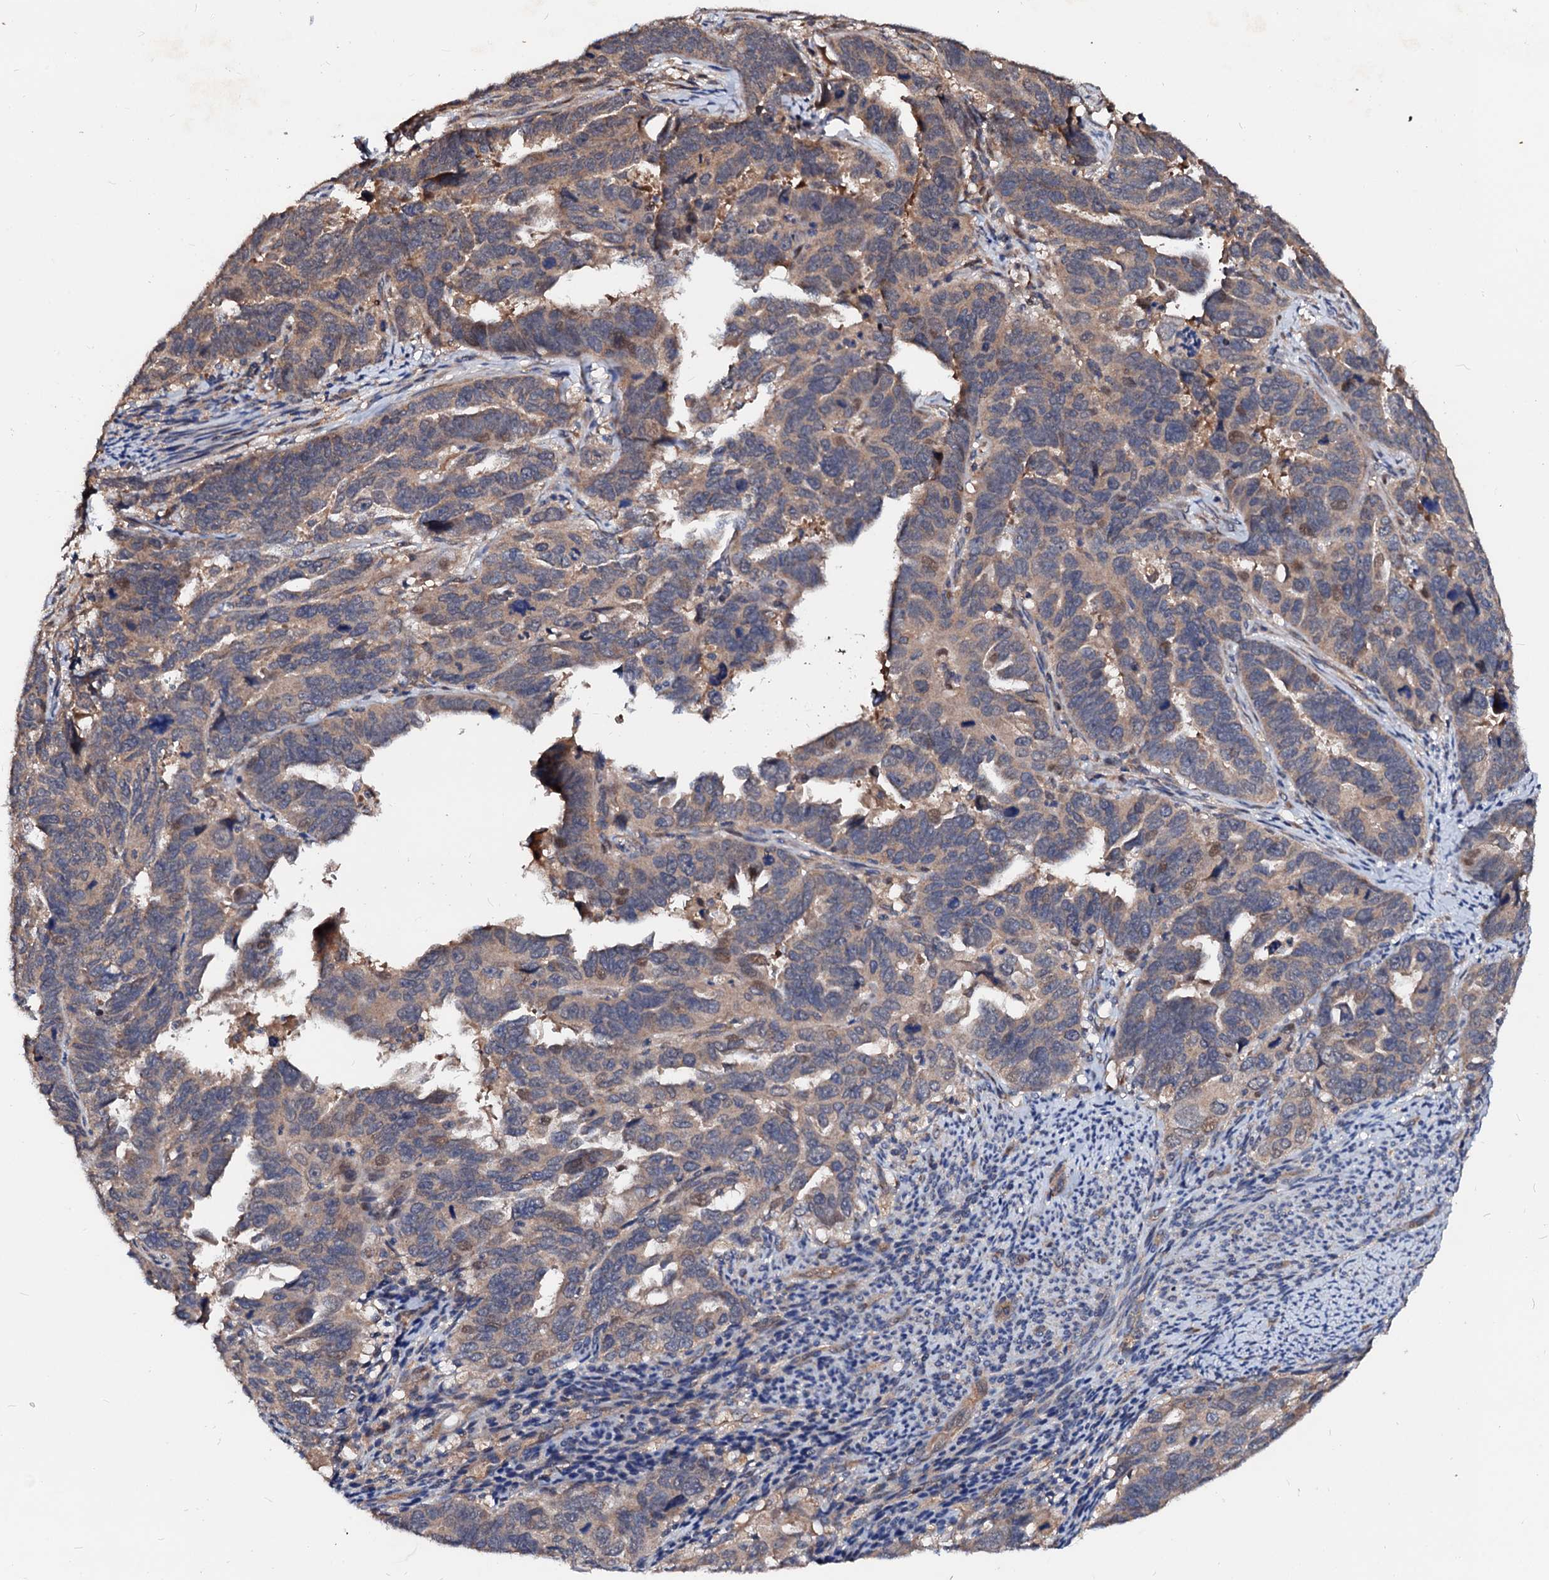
{"staining": {"intensity": "weak", "quantity": "25%-75%", "location": "cytoplasmic/membranous,nuclear"}, "tissue": "endometrial cancer", "cell_type": "Tumor cells", "image_type": "cancer", "snomed": [{"axis": "morphology", "description": "Adenocarcinoma, NOS"}, {"axis": "topography", "description": "Endometrium"}], "caption": "Adenocarcinoma (endometrial) stained with a brown dye demonstrates weak cytoplasmic/membranous and nuclear positive expression in about 25%-75% of tumor cells.", "gene": "EXTL1", "patient": {"sex": "female", "age": 65}}